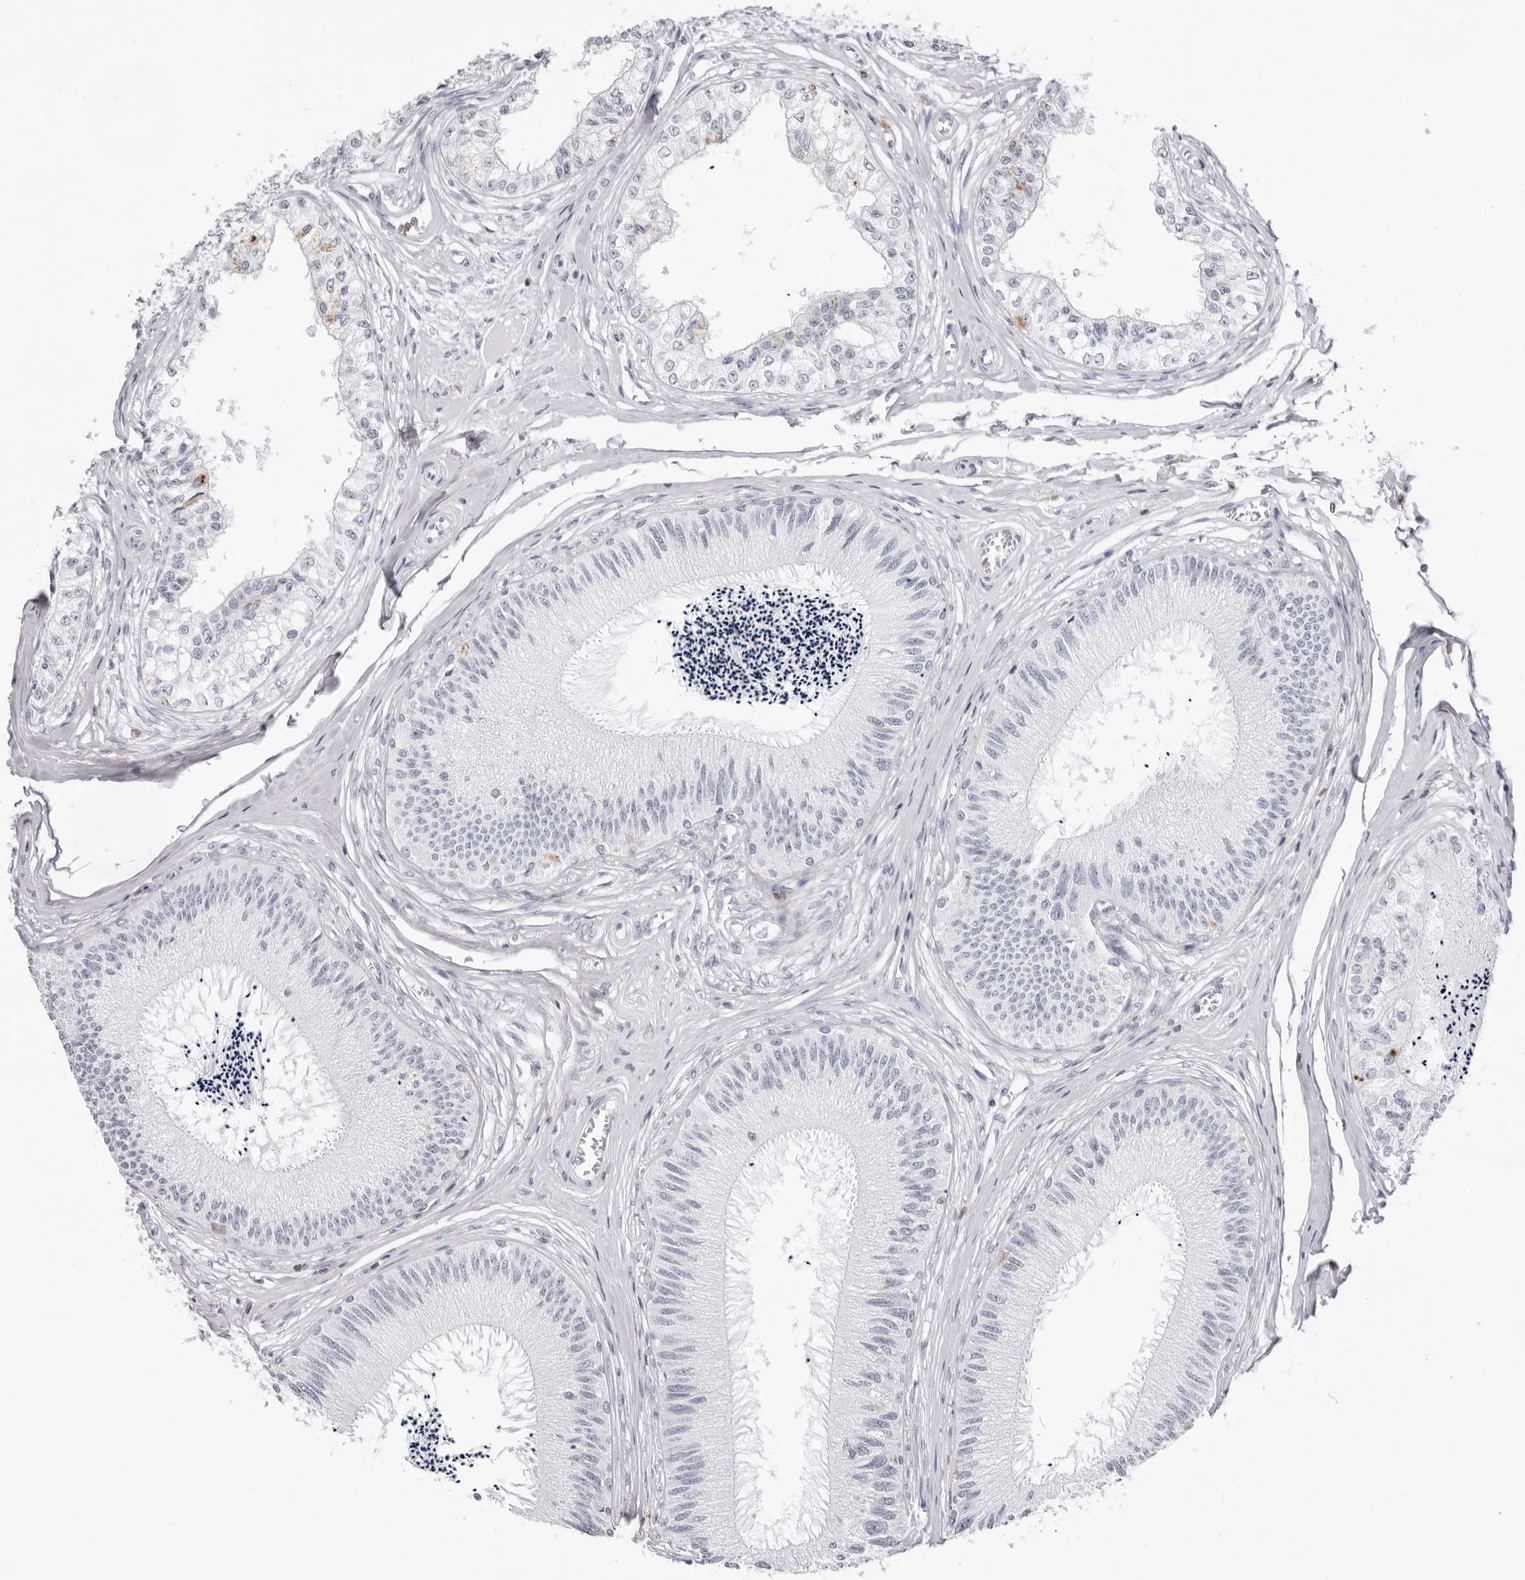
{"staining": {"intensity": "negative", "quantity": "none", "location": "none"}, "tissue": "epididymis", "cell_type": "Glandular cells", "image_type": "normal", "snomed": [{"axis": "morphology", "description": "Normal tissue, NOS"}, {"axis": "topography", "description": "Epididymis"}], "caption": "Glandular cells show no significant expression in unremarkable epididymis. (Brightfield microscopy of DAB (3,3'-diaminobenzidine) immunohistochemistry at high magnification).", "gene": "FMNL1", "patient": {"sex": "male", "age": 79}}